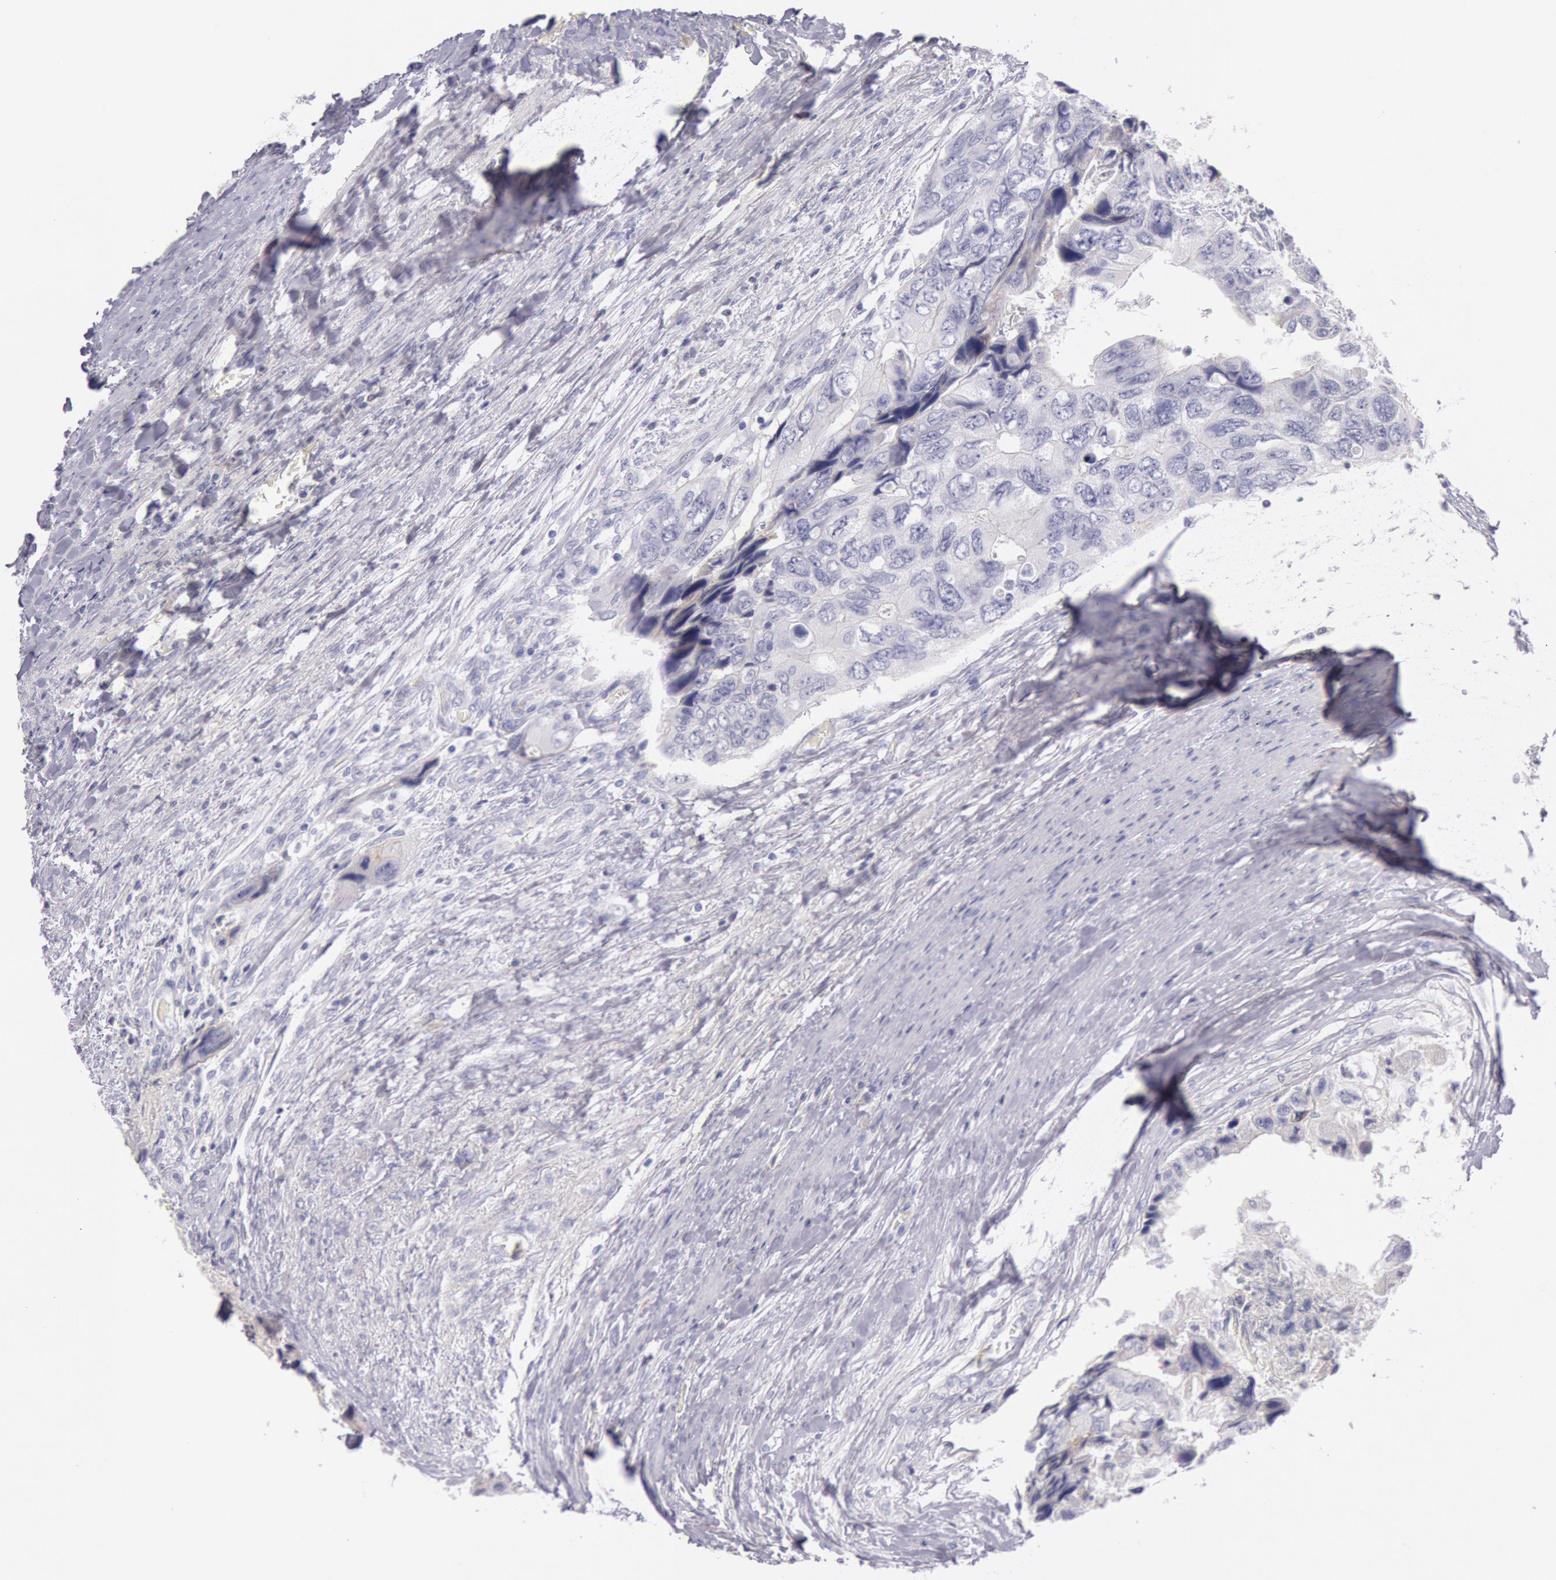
{"staining": {"intensity": "negative", "quantity": "none", "location": "none"}, "tissue": "colorectal cancer", "cell_type": "Tumor cells", "image_type": "cancer", "snomed": [{"axis": "morphology", "description": "Adenocarcinoma, NOS"}, {"axis": "topography", "description": "Rectum"}], "caption": "An image of human colorectal cancer (adenocarcinoma) is negative for staining in tumor cells. (DAB IHC with hematoxylin counter stain).", "gene": "EGFR", "patient": {"sex": "female", "age": 82}}